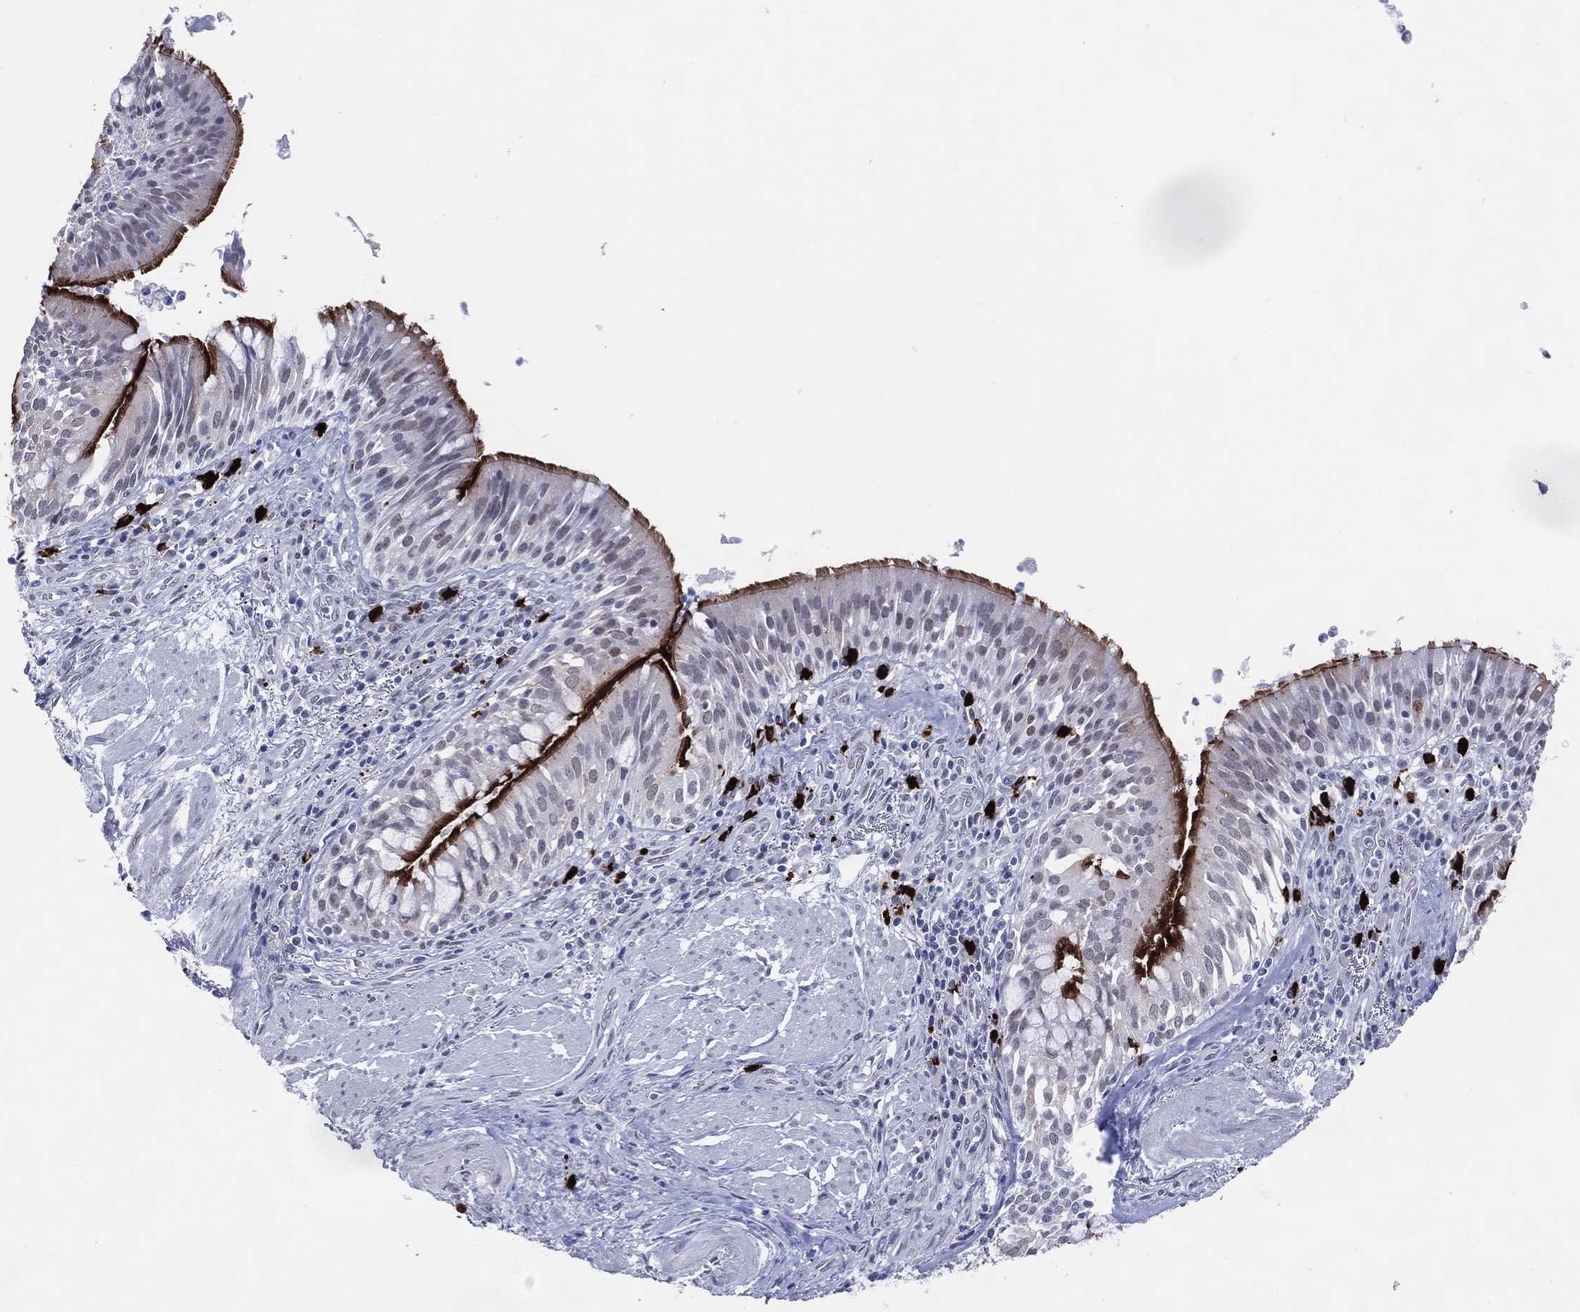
{"staining": {"intensity": "strong", "quantity": "25%-75%", "location": "cytoplasmic/membranous"}, "tissue": "bronchus", "cell_type": "Respiratory epithelial cells", "image_type": "normal", "snomed": [{"axis": "morphology", "description": "Normal tissue, NOS"}, {"axis": "morphology", "description": "Squamous cell carcinoma, NOS"}, {"axis": "topography", "description": "Bronchus"}, {"axis": "topography", "description": "Lung"}], "caption": "This histopathology image reveals immunohistochemistry staining of benign human bronchus, with high strong cytoplasmic/membranous positivity in about 25%-75% of respiratory epithelial cells.", "gene": "CFAP58", "patient": {"sex": "male", "age": 64}}